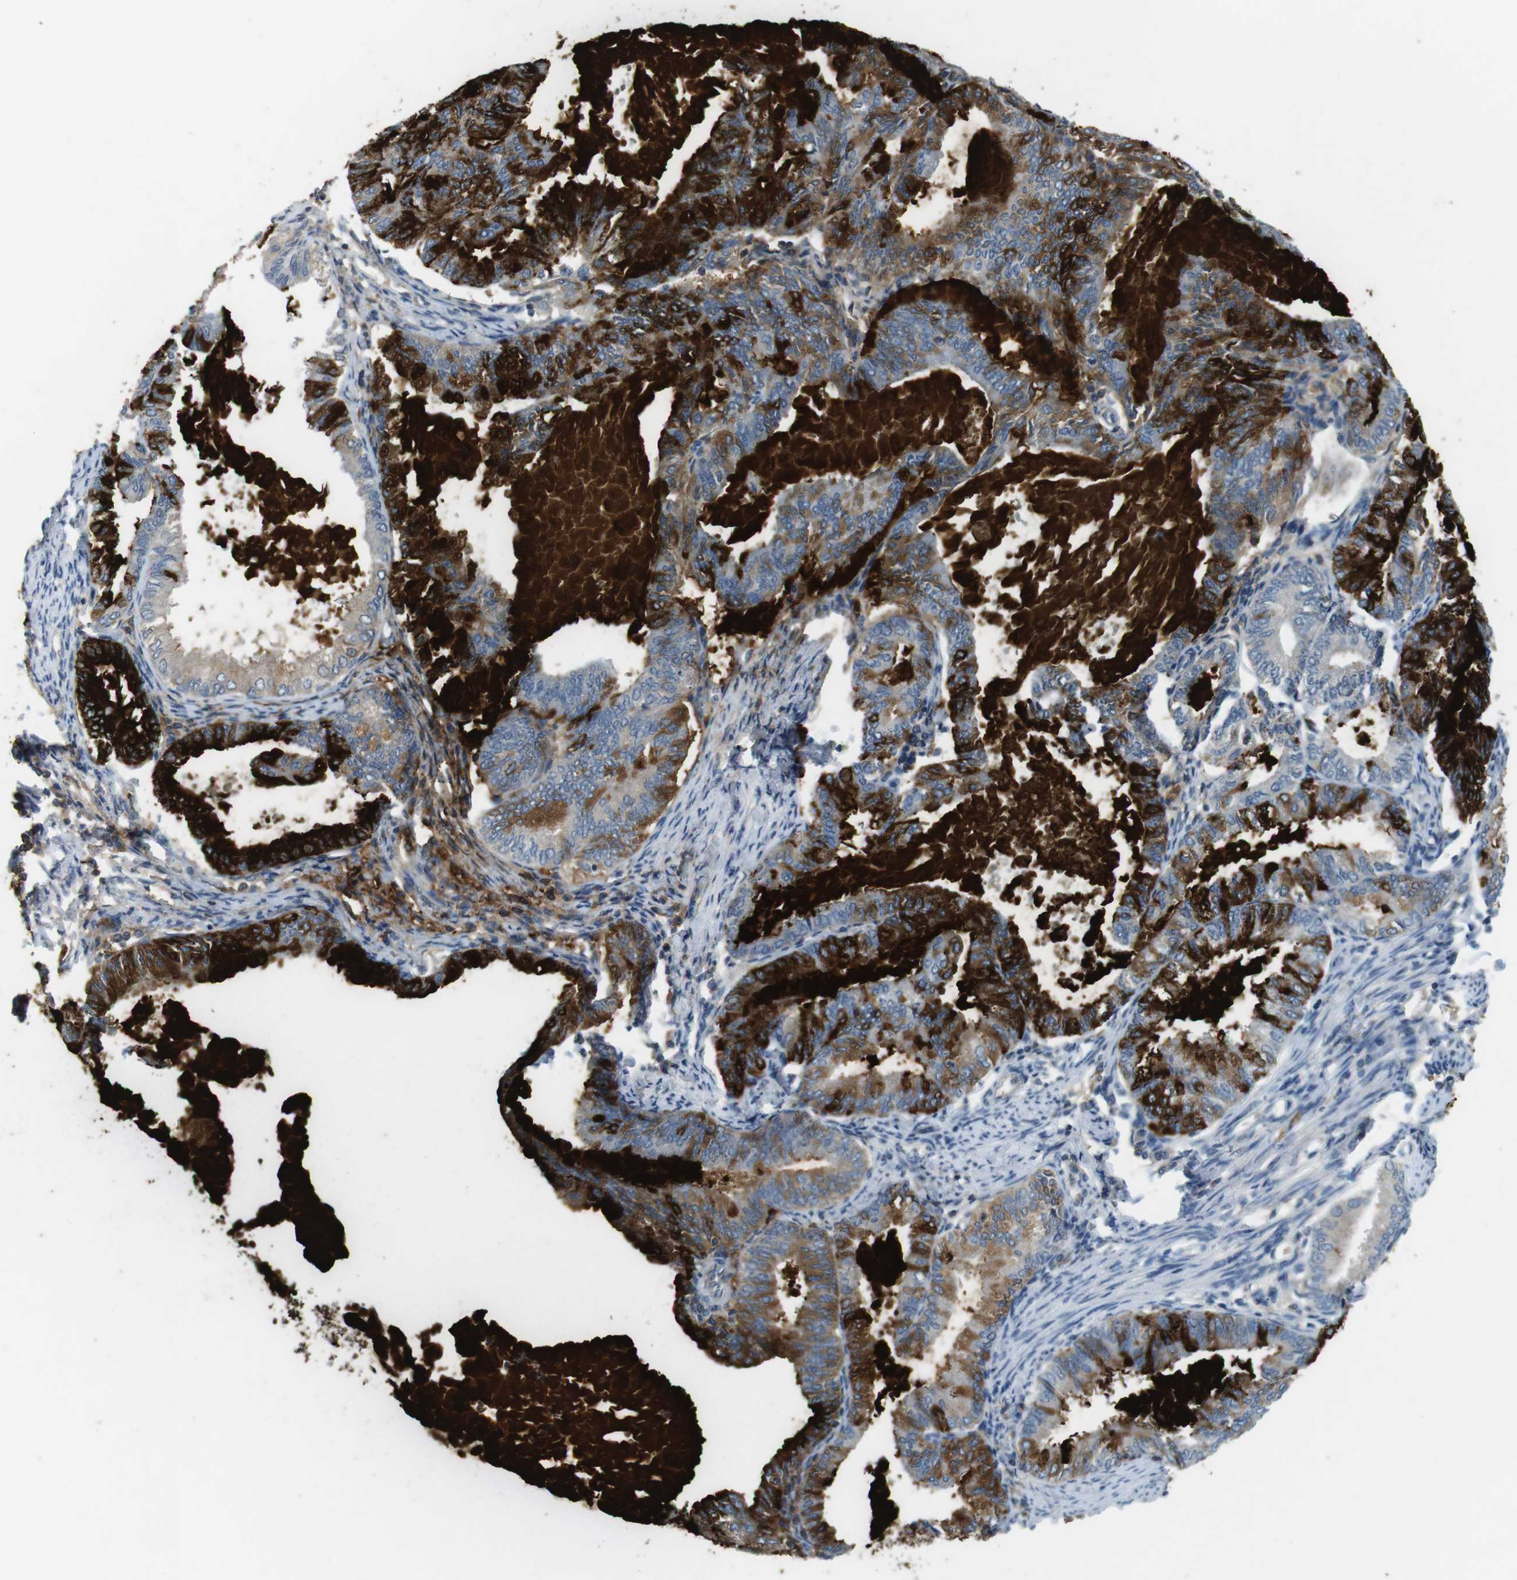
{"staining": {"intensity": "strong", "quantity": ">75%", "location": "cytoplasmic/membranous"}, "tissue": "endometrial cancer", "cell_type": "Tumor cells", "image_type": "cancer", "snomed": [{"axis": "morphology", "description": "Adenocarcinoma, NOS"}, {"axis": "topography", "description": "Endometrium"}], "caption": "This histopathology image displays IHC staining of human endometrial cancer (adenocarcinoma), with high strong cytoplasmic/membranous staining in about >75% of tumor cells.", "gene": "MUC5B", "patient": {"sex": "female", "age": 86}}